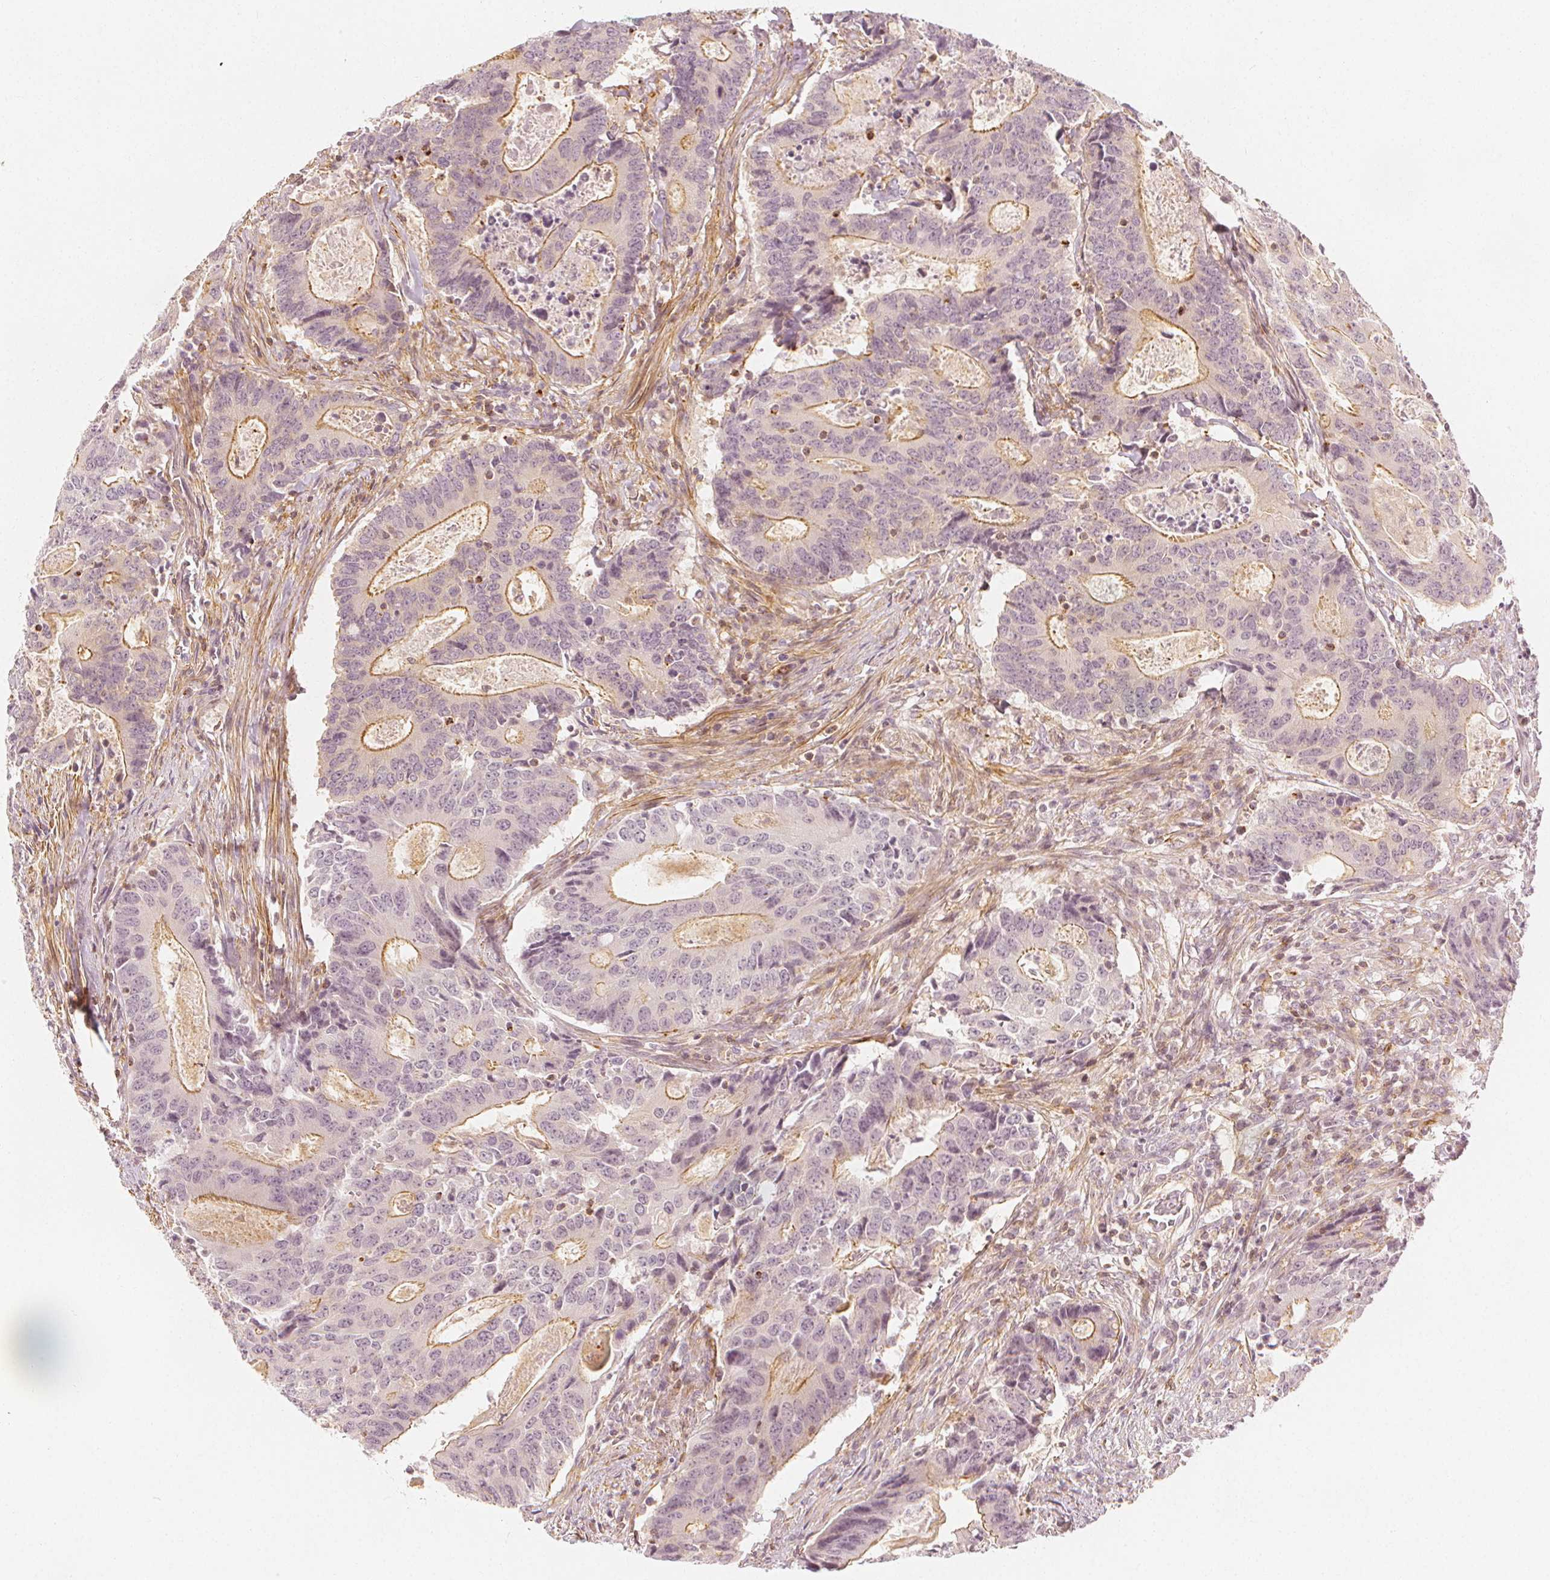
{"staining": {"intensity": "moderate", "quantity": "25%-75%", "location": "cytoplasmic/membranous"}, "tissue": "colorectal cancer", "cell_type": "Tumor cells", "image_type": "cancer", "snomed": [{"axis": "morphology", "description": "Adenocarcinoma, NOS"}, {"axis": "topography", "description": "Colon"}], "caption": "Human adenocarcinoma (colorectal) stained with a brown dye reveals moderate cytoplasmic/membranous positive expression in about 25%-75% of tumor cells.", "gene": "ARHGAP26", "patient": {"sex": "male", "age": 67}}